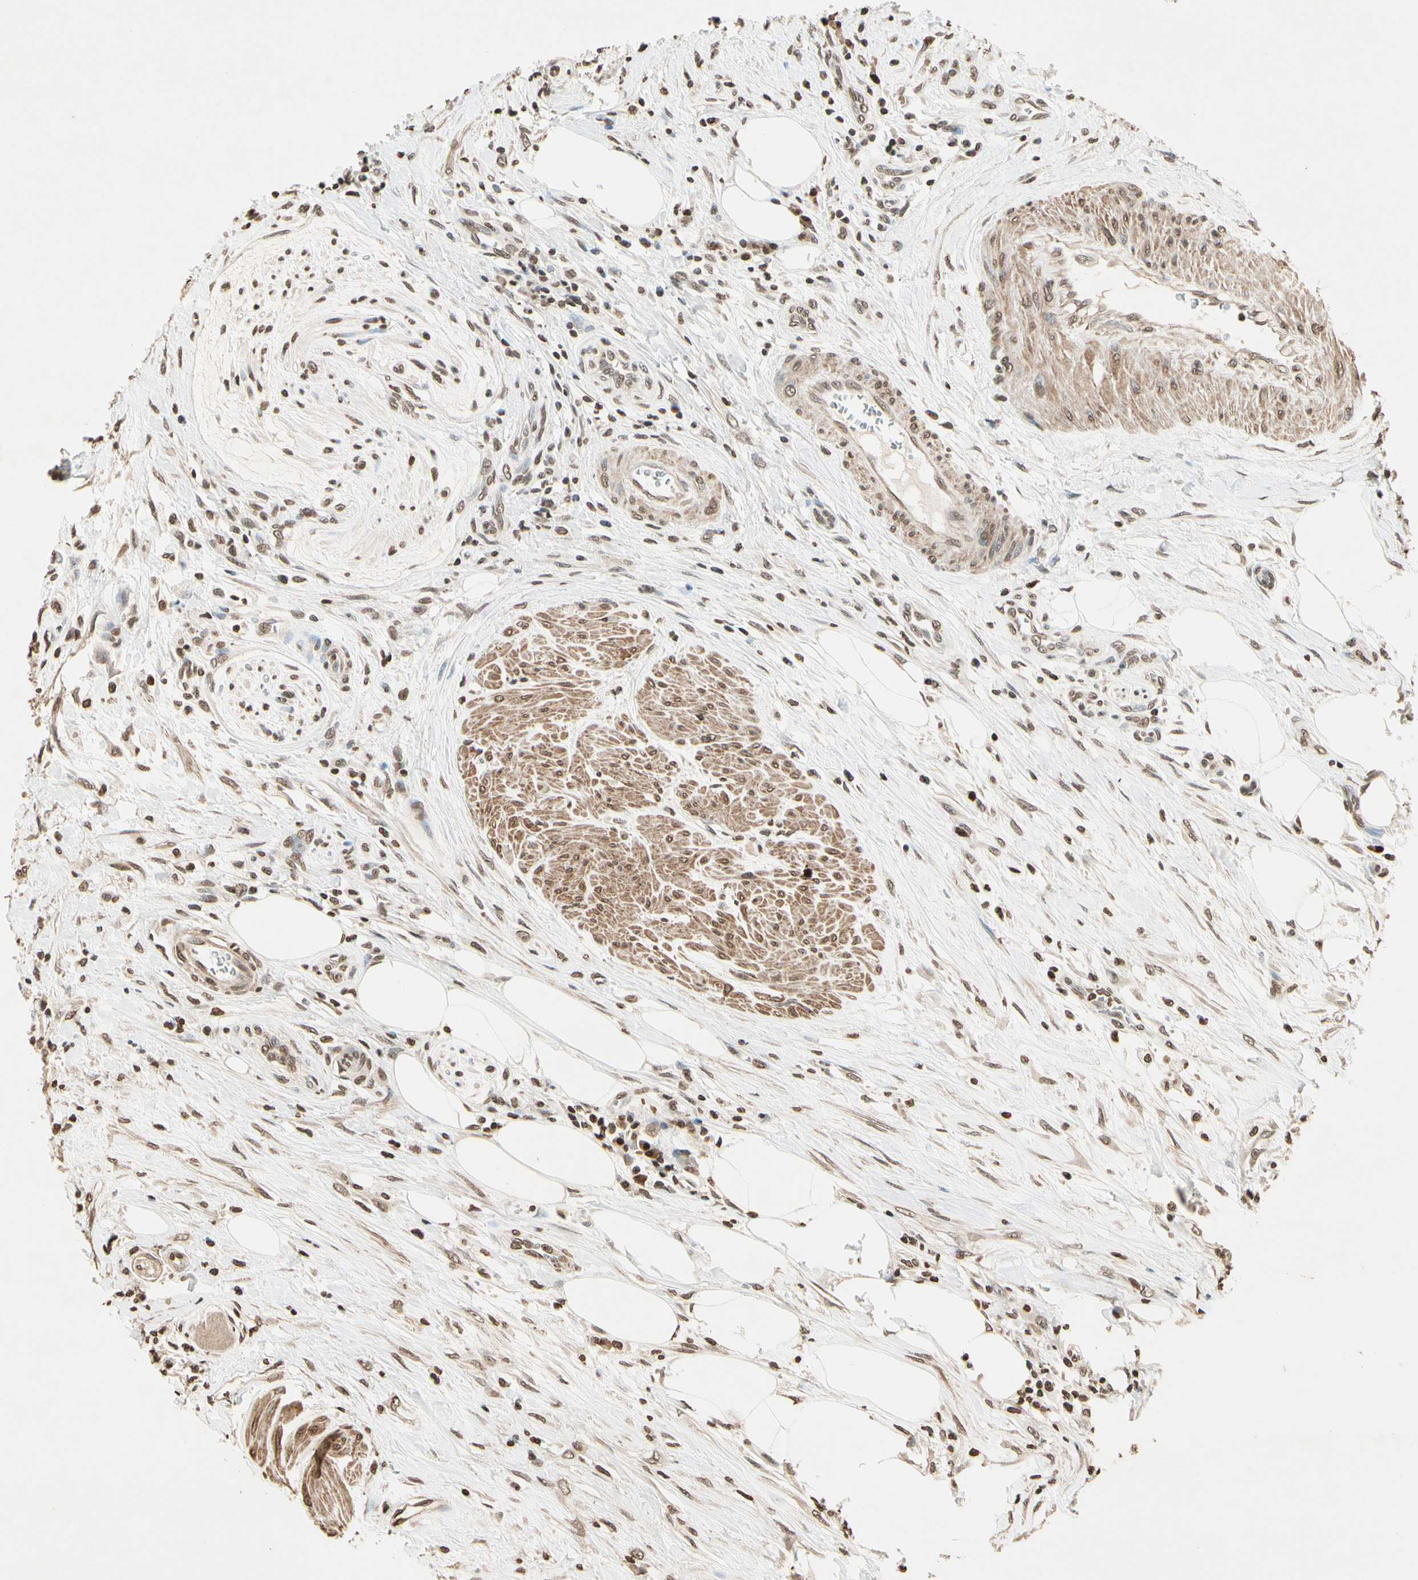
{"staining": {"intensity": "weak", "quantity": "25%-75%", "location": "nuclear"}, "tissue": "urothelial cancer", "cell_type": "Tumor cells", "image_type": "cancer", "snomed": [{"axis": "morphology", "description": "Urothelial carcinoma, High grade"}, {"axis": "topography", "description": "Urinary bladder"}], "caption": "A photomicrograph showing weak nuclear positivity in about 25%-75% of tumor cells in urothelial carcinoma (high-grade), as visualized by brown immunohistochemical staining.", "gene": "TOP1", "patient": {"sex": "male", "age": 35}}